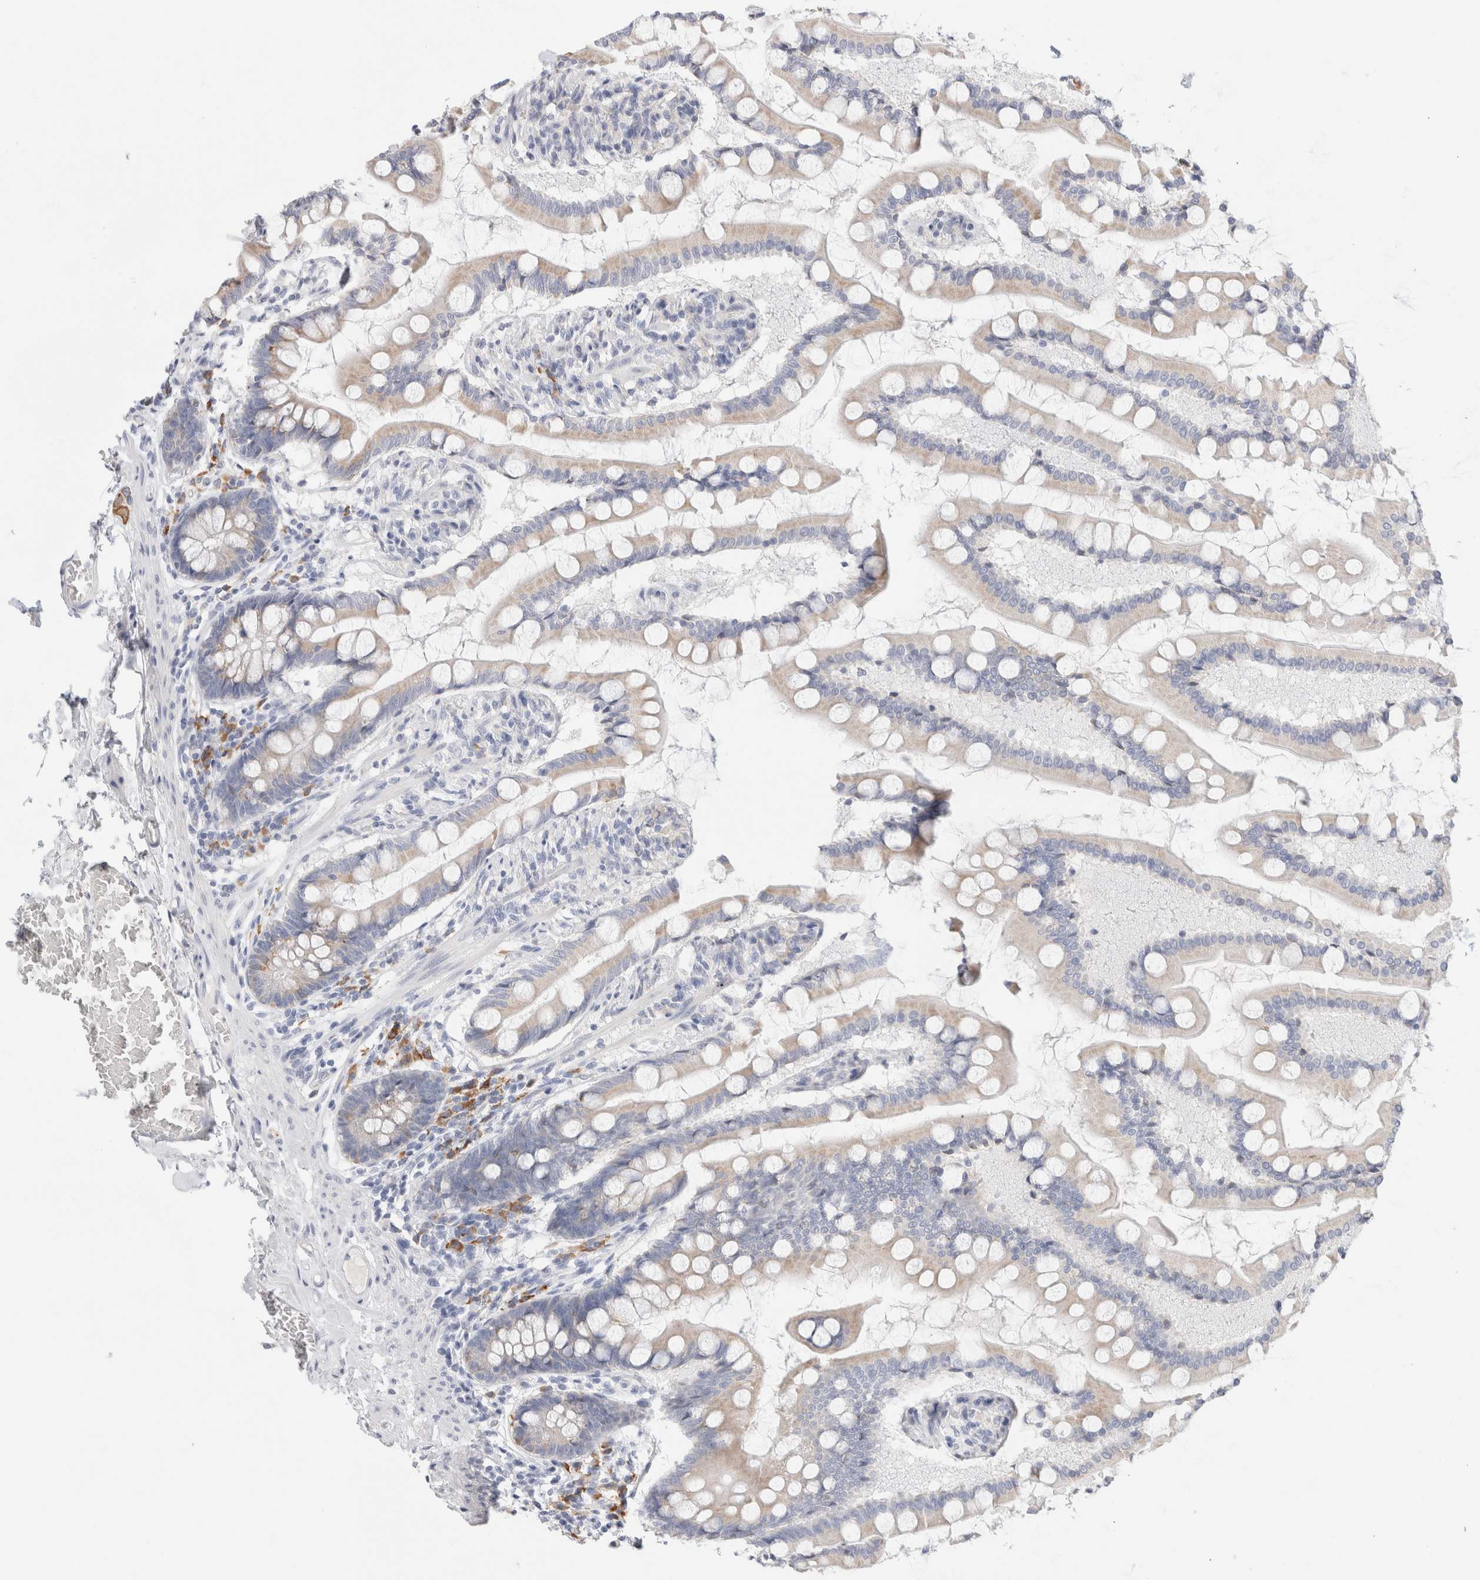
{"staining": {"intensity": "negative", "quantity": "none", "location": "none"}, "tissue": "small intestine", "cell_type": "Glandular cells", "image_type": "normal", "snomed": [{"axis": "morphology", "description": "Normal tissue, NOS"}, {"axis": "topography", "description": "Small intestine"}], "caption": "This image is of normal small intestine stained with immunohistochemistry to label a protein in brown with the nuclei are counter-stained blue. There is no staining in glandular cells.", "gene": "CSK", "patient": {"sex": "male", "age": 41}}